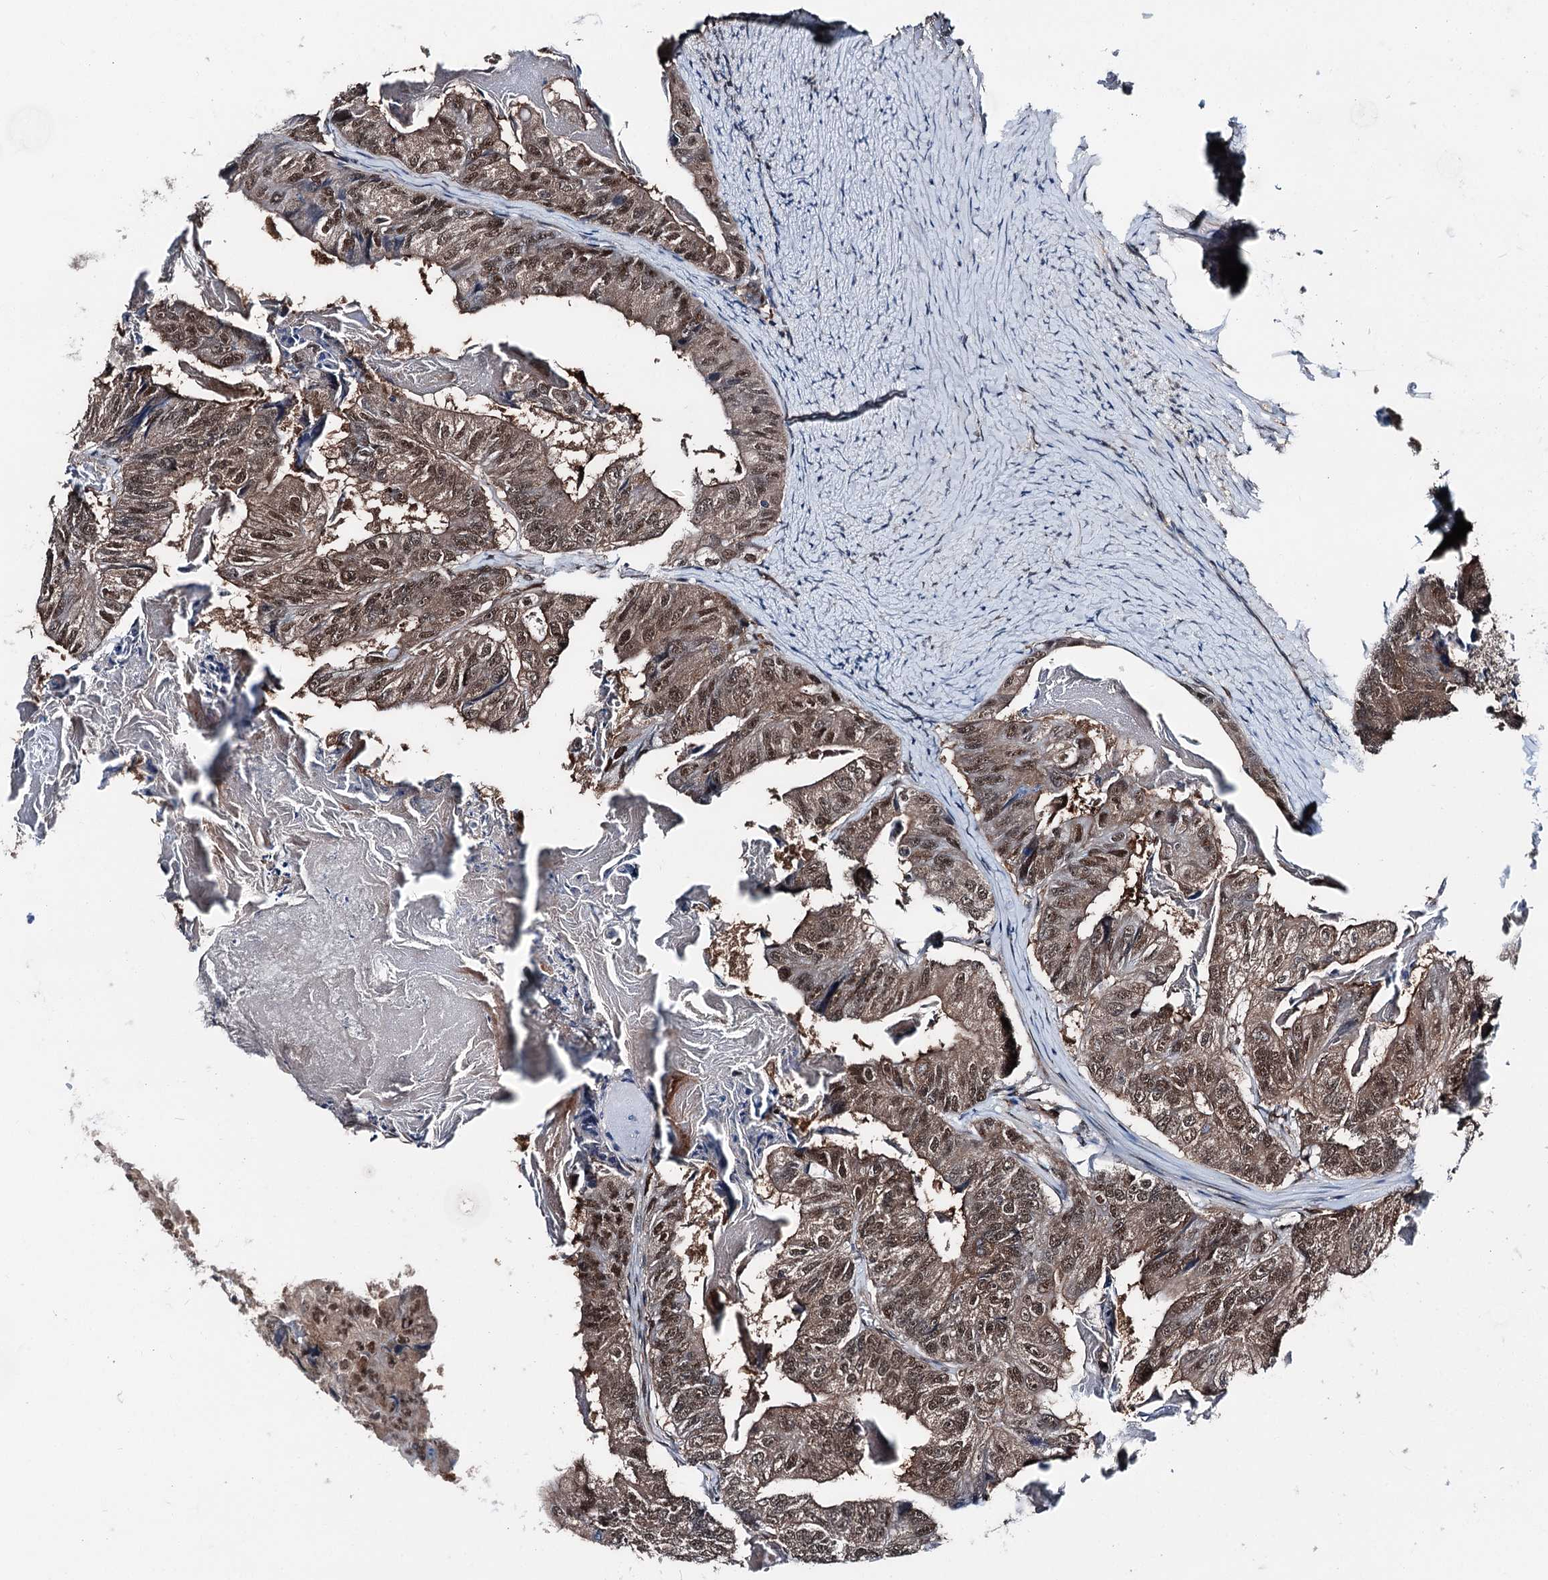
{"staining": {"intensity": "moderate", "quantity": ">75%", "location": "nuclear"}, "tissue": "colorectal cancer", "cell_type": "Tumor cells", "image_type": "cancer", "snomed": [{"axis": "morphology", "description": "Adenocarcinoma, NOS"}, {"axis": "topography", "description": "Colon"}], "caption": "IHC staining of colorectal adenocarcinoma, which displays medium levels of moderate nuclear staining in approximately >75% of tumor cells indicating moderate nuclear protein staining. The staining was performed using DAB (3,3'-diaminobenzidine) (brown) for protein detection and nuclei were counterstained in hematoxylin (blue).", "gene": "PSMD13", "patient": {"sex": "female", "age": 67}}